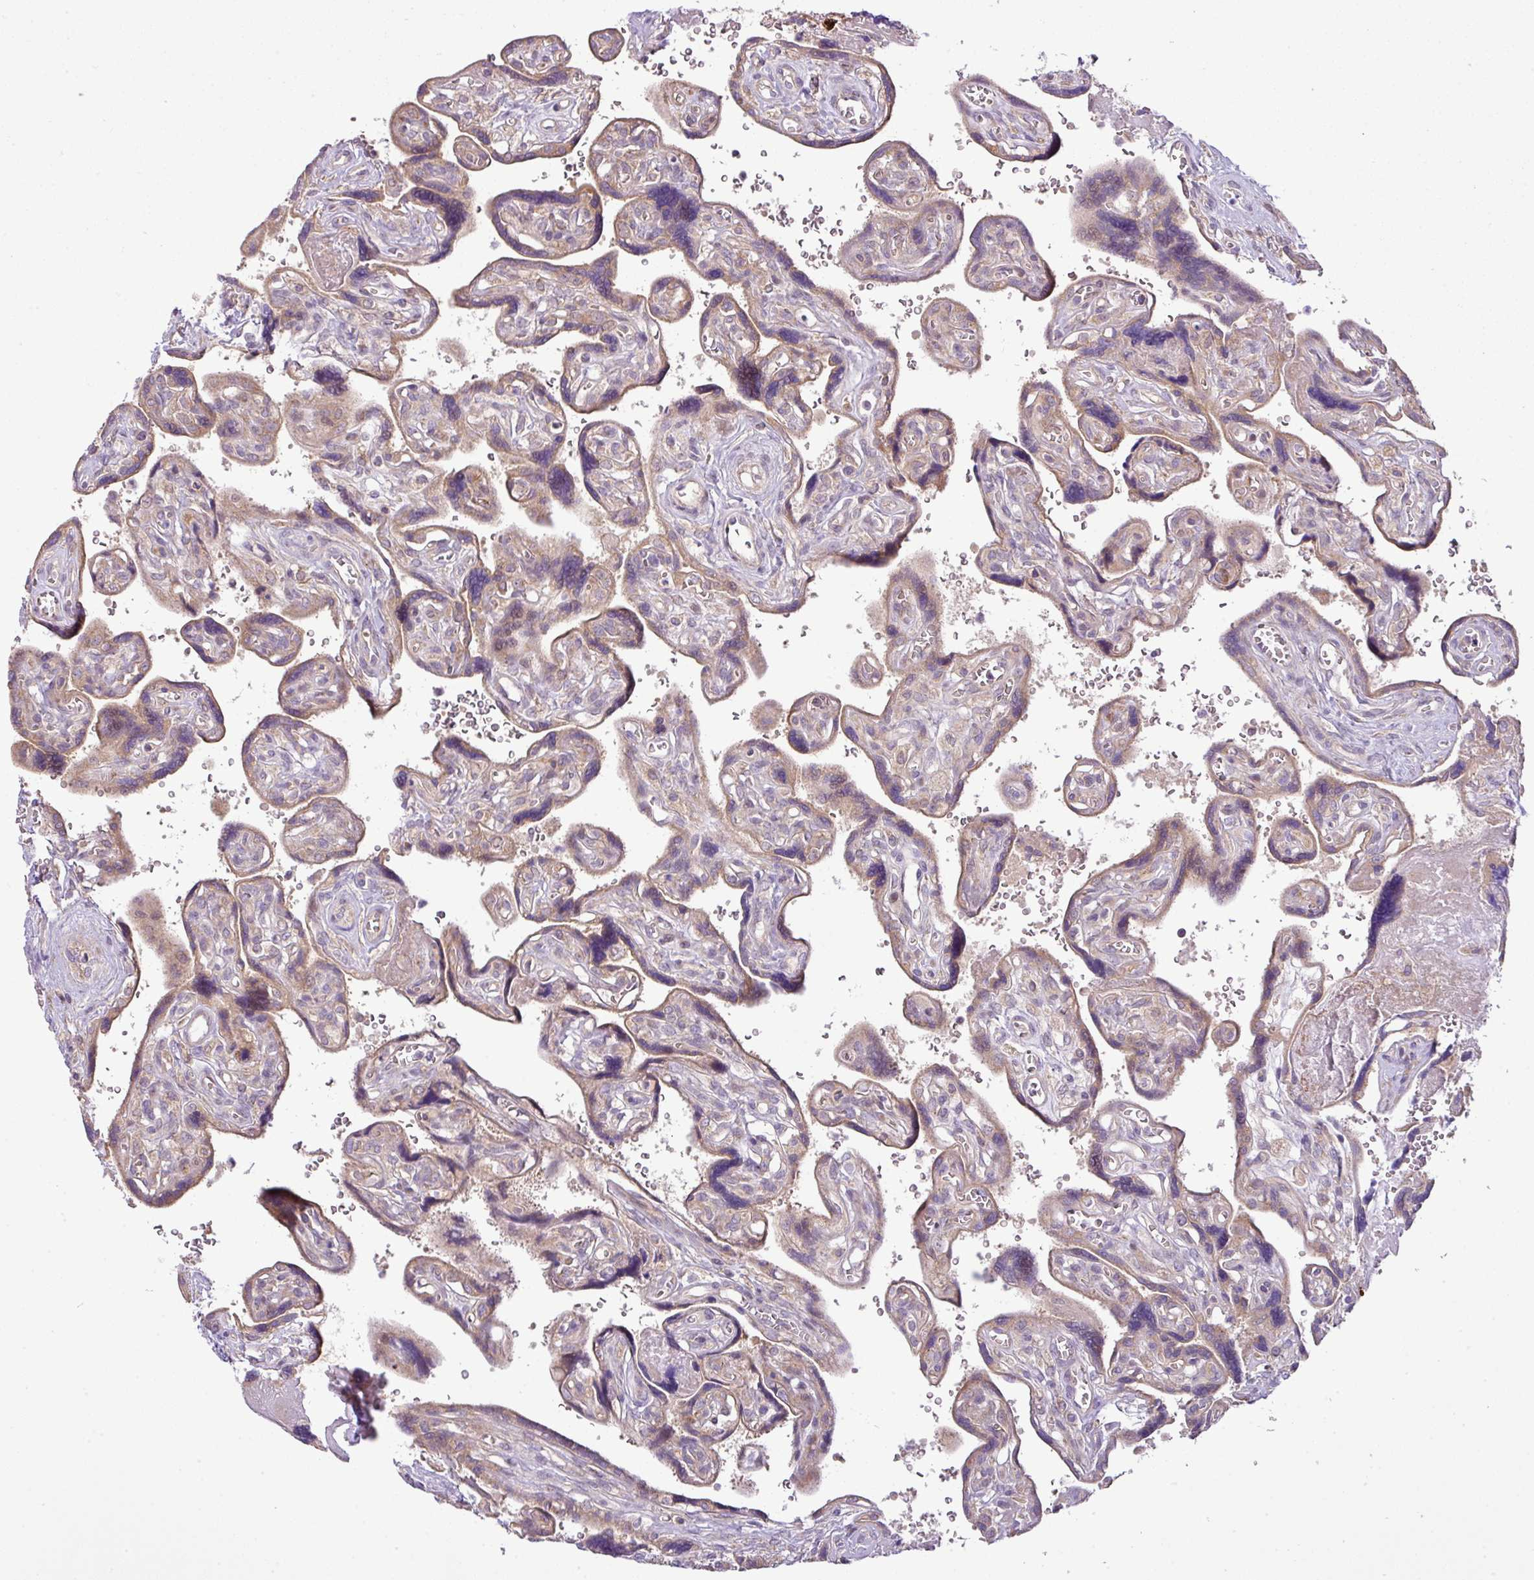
{"staining": {"intensity": "moderate", "quantity": ">75%", "location": "cytoplasmic/membranous"}, "tissue": "placenta", "cell_type": "Decidual cells", "image_type": "normal", "snomed": [{"axis": "morphology", "description": "Normal tissue, NOS"}, {"axis": "topography", "description": "Placenta"}], "caption": "An image showing moderate cytoplasmic/membranous positivity in approximately >75% of decidual cells in unremarkable placenta, as visualized by brown immunohistochemical staining.", "gene": "COX18", "patient": {"sex": "female", "age": 39}}